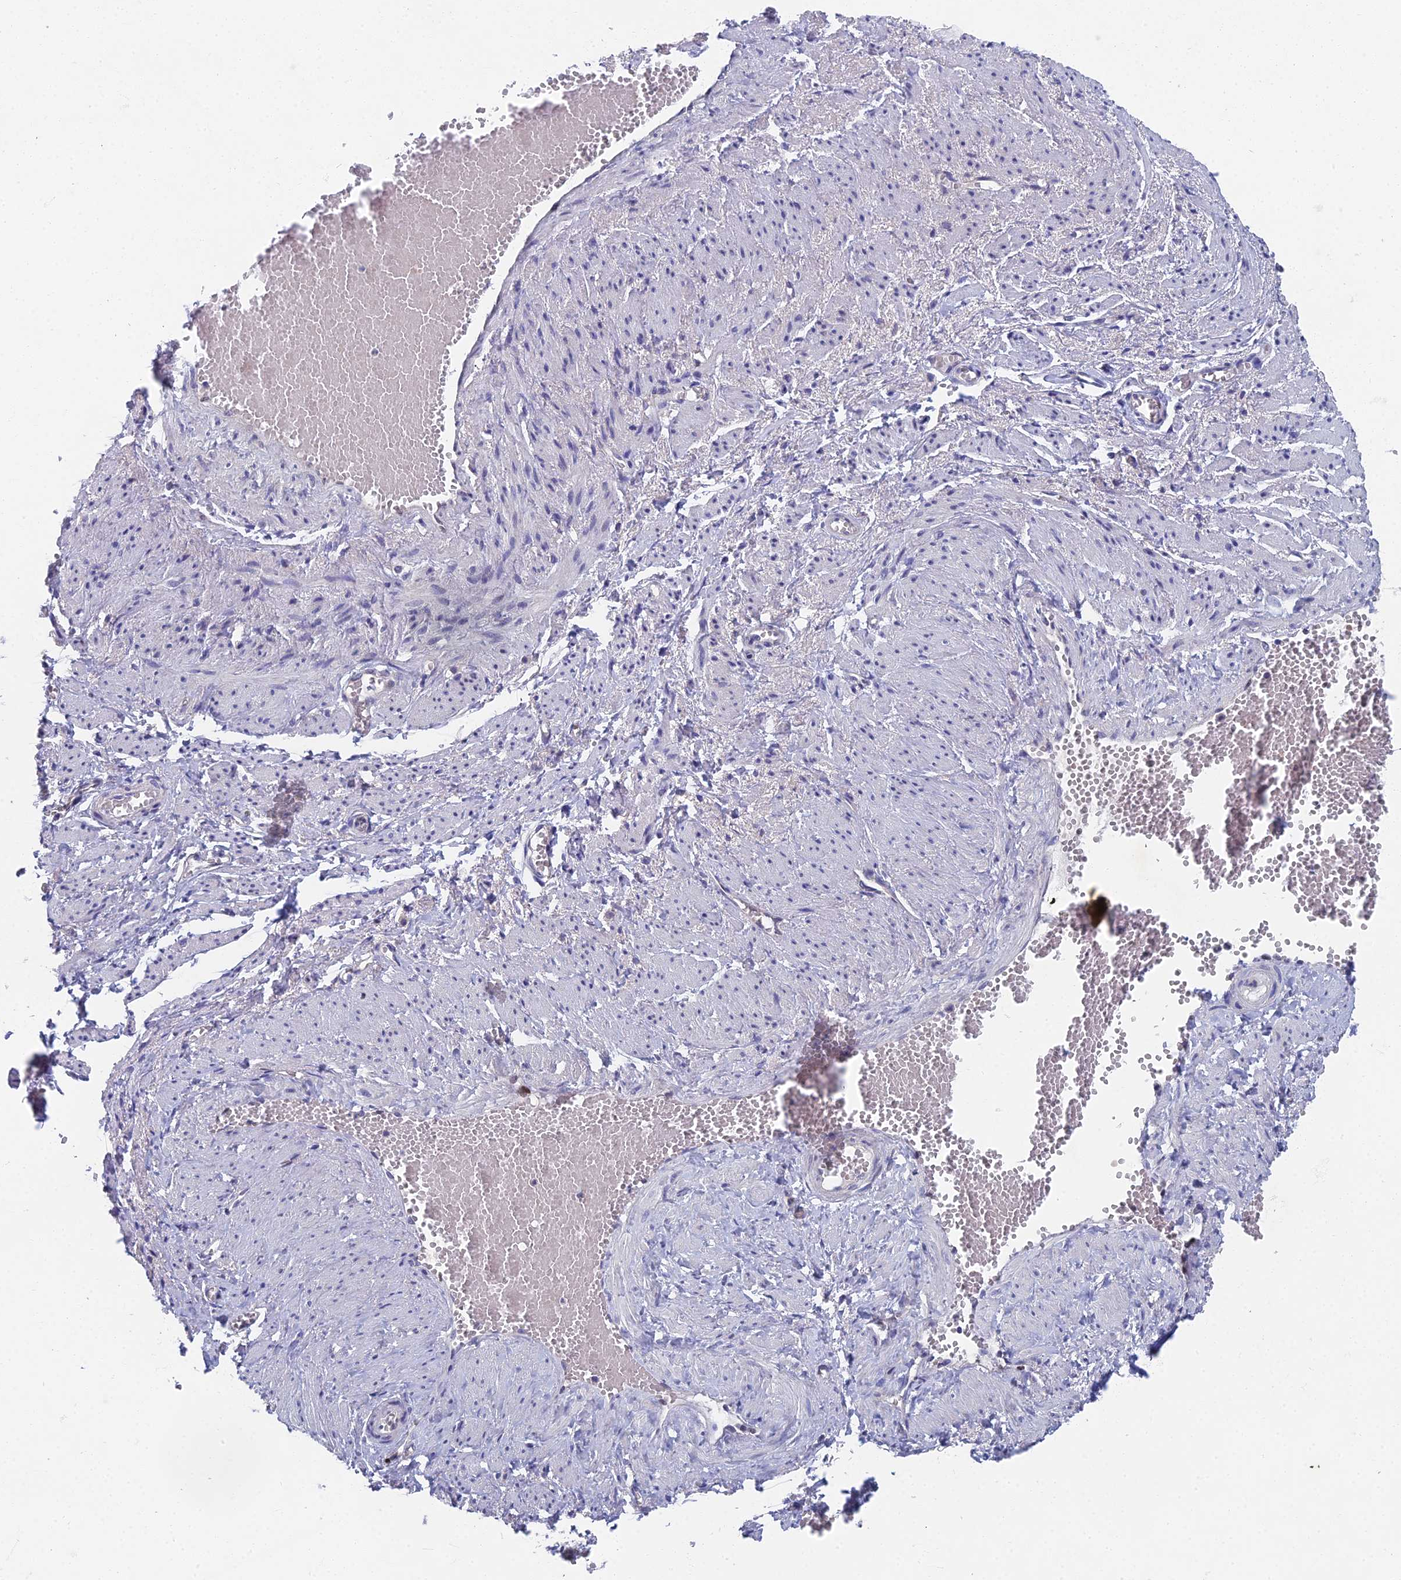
{"staining": {"intensity": "negative", "quantity": "none", "location": "none"}, "tissue": "soft tissue", "cell_type": "Chondrocytes", "image_type": "normal", "snomed": [{"axis": "morphology", "description": "Normal tissue, NOS"}, {"axis": "topography", "description": "Smooth muscle"}, {"axis": "topography", "description": "Peripheral nerve tissue"}], "caption": "A high-resolution histopathology image shows IHC staining of benign soft tissue, which shows no significant expression in chondrocytes. (DAB (3,3'-diaminobenzidine) immunohistochemistry (IHC), high magnification).", "gene": "SPIN4", "patient": {"sex": "female", "age": 39}}